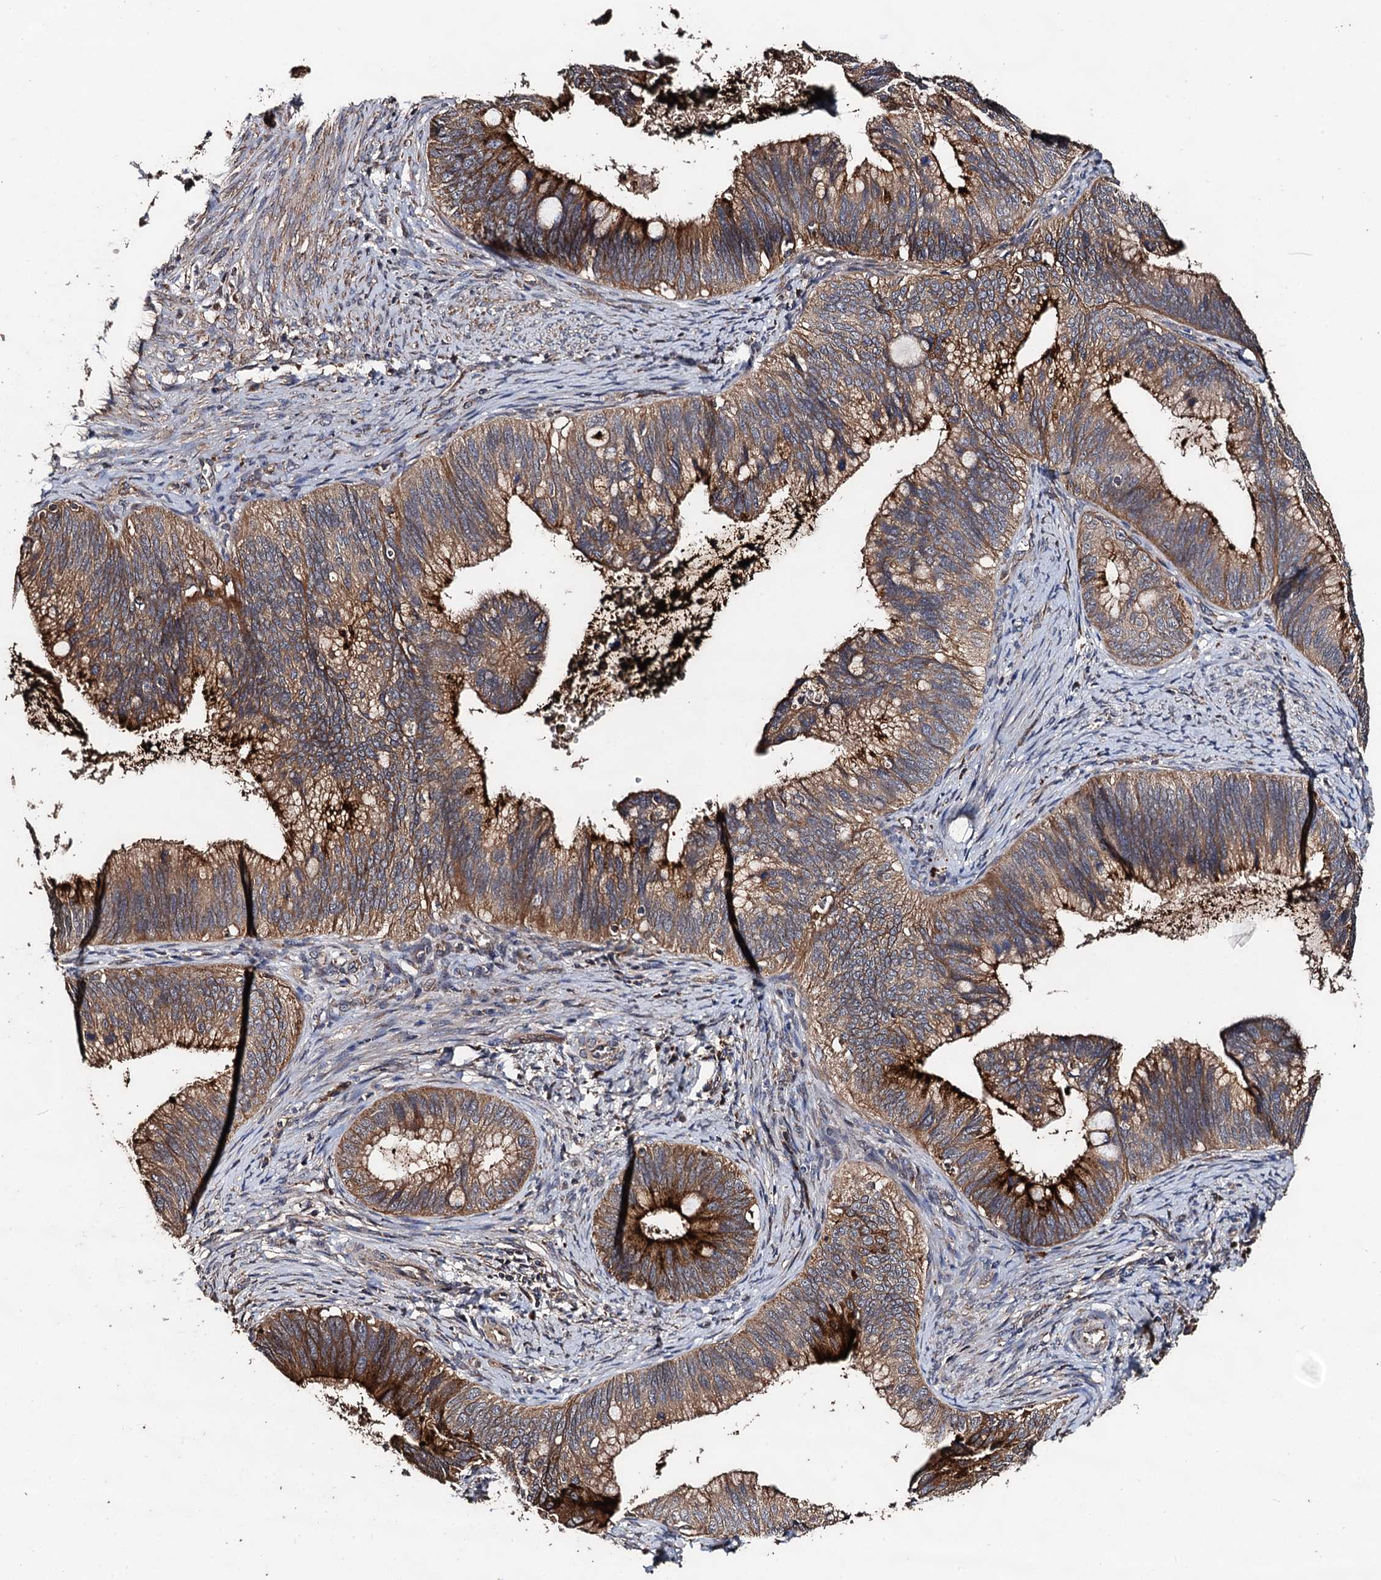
{"staining": {"intensity": "moderate", "quantity": ">75%", "location": "cytoplasmic/membranous"}, "tissue": "cervical cancer", "cell_type": "Tumor cells", "image_type": "cancer", "snomed": [{"axis": "morphology", "description": "Adenocarcinoma, NOS"}, {"axis": "topography", "description": "Cervix"}], "caption": "Immunohistochemistry (IHC) image of neoplastic tissue: human adenocarcinoma (cervical) stained using immunohistochemistry (IHC) displays medium levels of moderate protein expression localized specifically in the cytoplasmic/membranous of tumor cells, appearing as a cytoplasmic/membranous brown color.", "gene": "PPTC7", "patient": {"sex": "female", "age": 42}}